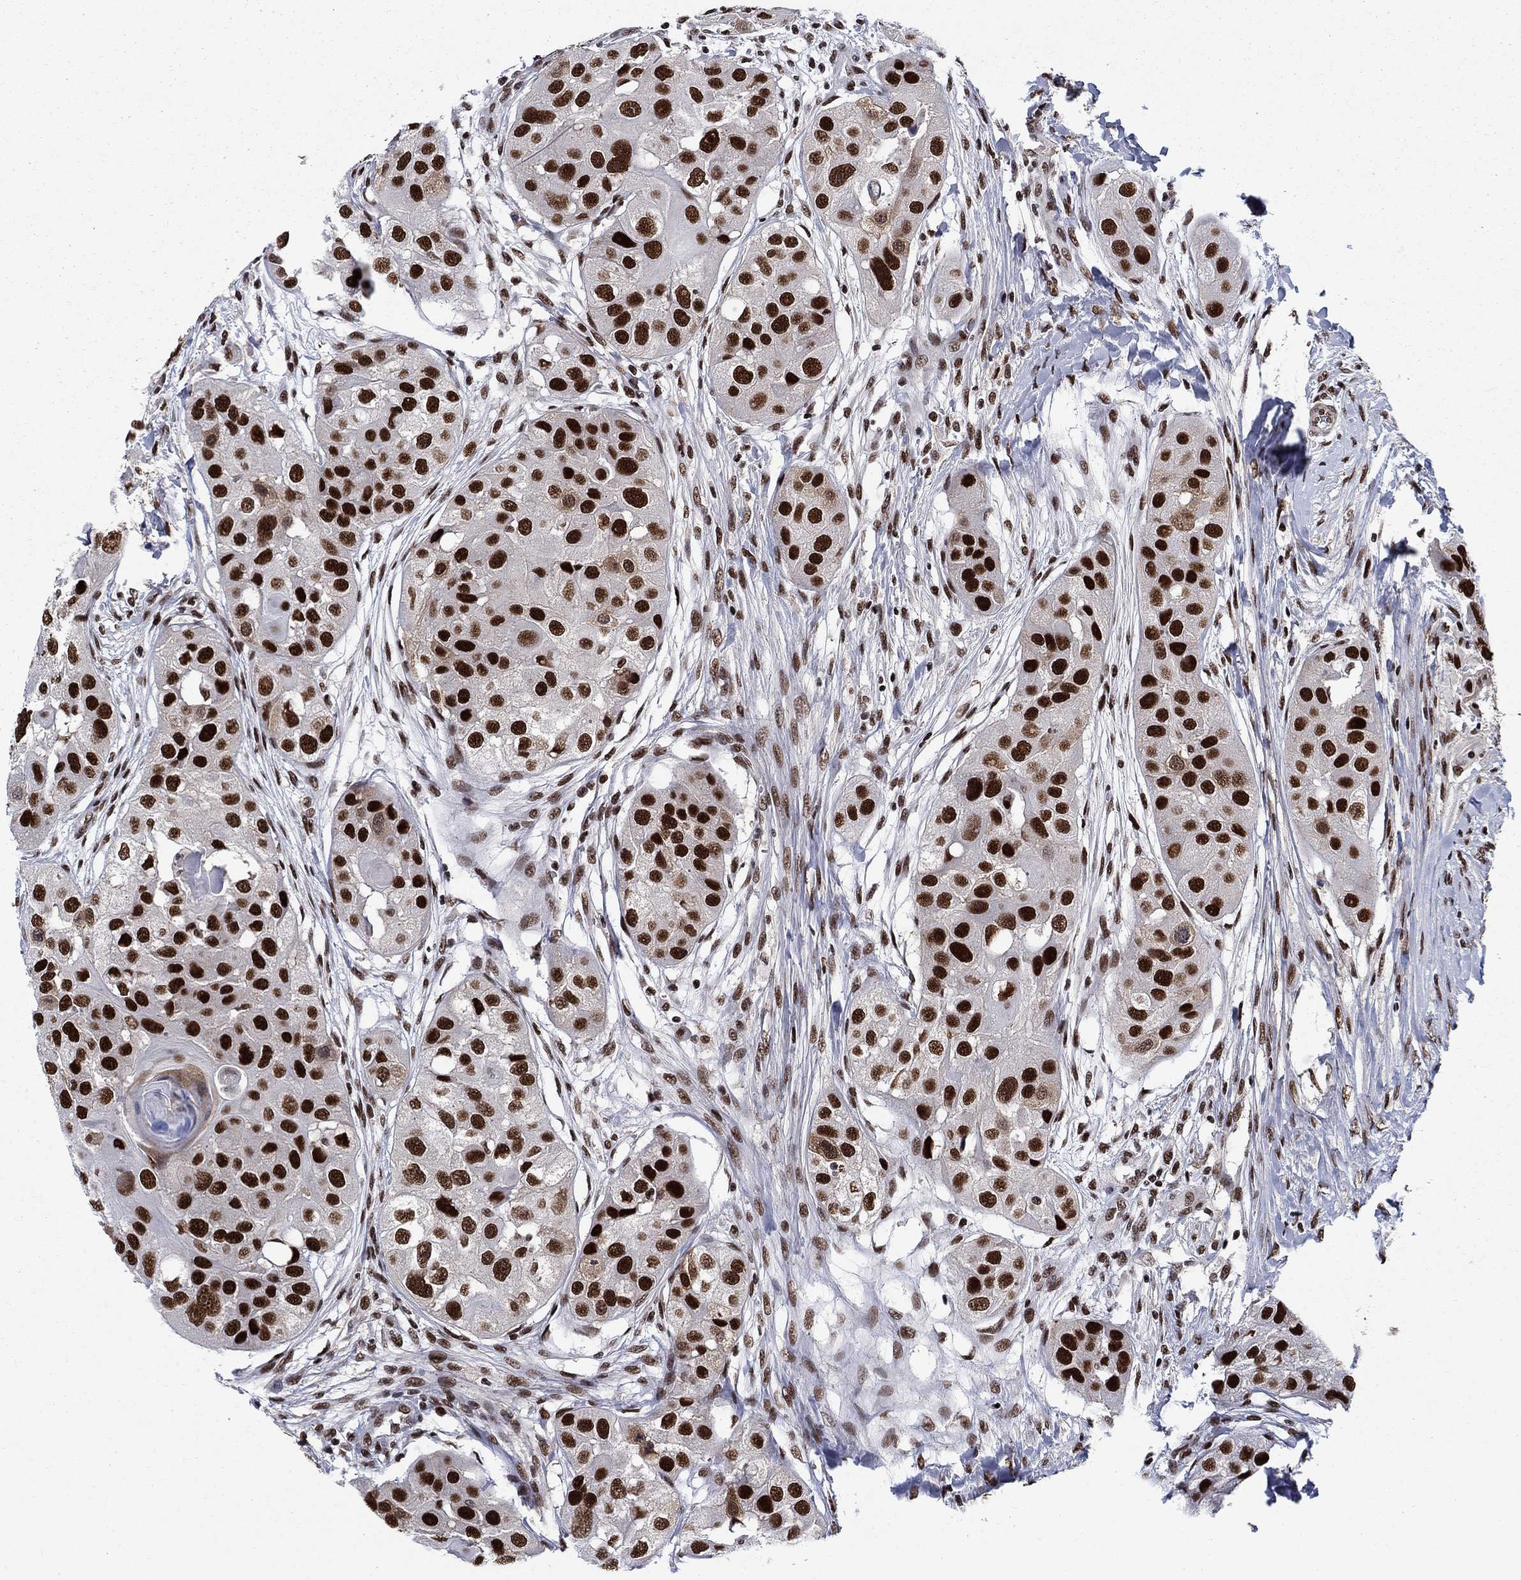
{"staining": {"intensity": "strong", "quantity": ">75%", "location": "nuclear"}, "tissue": "head and neck cancer", "cell_type": "Tumor cells", "image_type": "cancer", "snomed": [{"axis": "morphology", "description": "Normal tissue, NOS"}, {"axis": "morphology", "description": "Squamous cell carcinoma, NOS"}, {"axis": "topography", "description": "Skeletal muscle"}, {"axis": "topography", "description": "Head-Neck"}], "caption": "Squamous cell carcinoma (head and neck) tissue demonstrates strong nuclear expression in about >75% of tumor cells, visualized by immunohistochemistry.", "gene": "RPRD1B", "patient": {"sex": "male", "age": 51}}